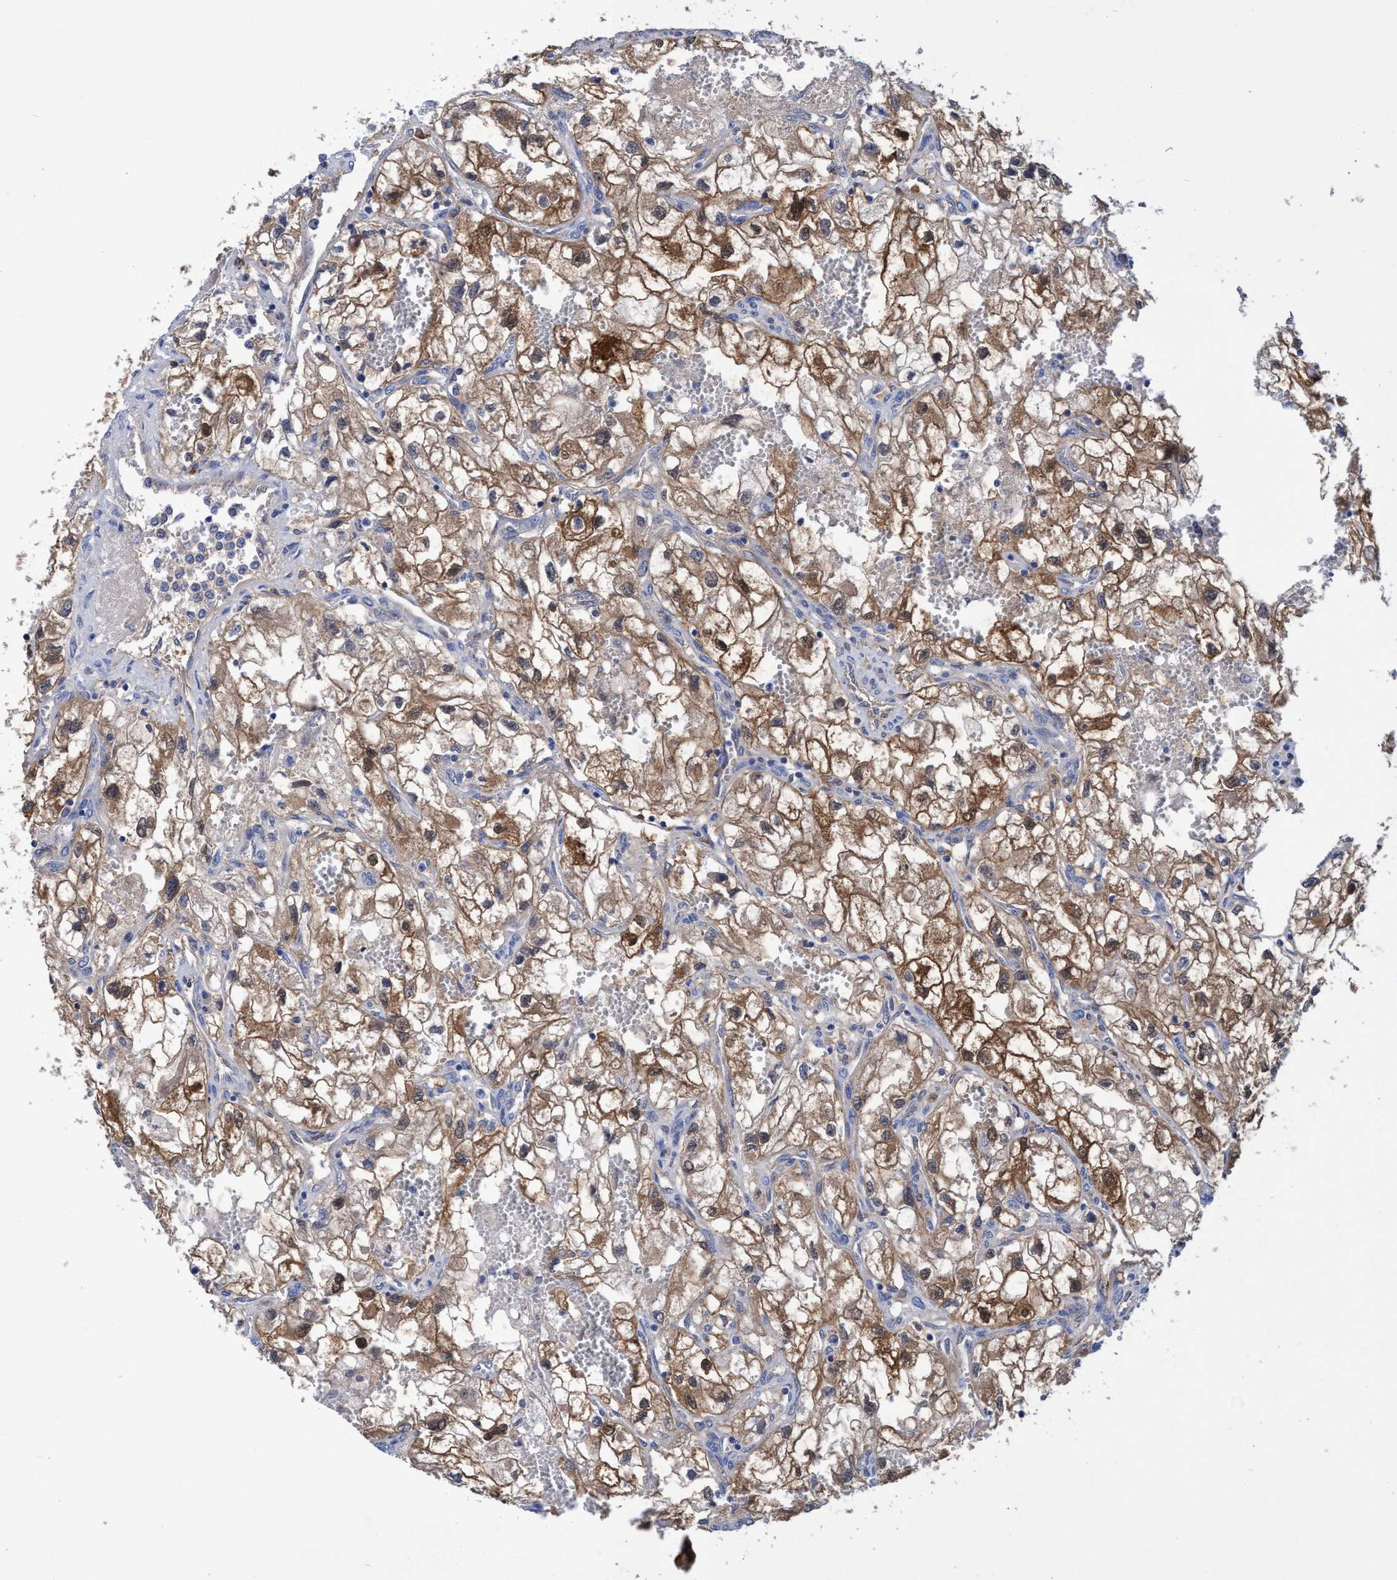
{"staining": {"intensity": "strong", "quantity": ">75%", "location": "cytoplasmic/membranous"}, "tissue": "renal cancer", "cell_type": "Tumor cells", "image_type": "cancer", "snomed": [{"axis": "morphology", "description": "Adenocarcinoma, NOS"}, {"axis": "topography", "description": "Kidney"}], "caption": "Tumor cells display high levels of strong cytoplasmic/membranous positivity in about >75% of cells in human renal cancer (adenocarcinoma). (DAB IHC, brown staining for protein, blue staining for nuclei).", "gene": "PNPO", "patient": {"sex": "female", "age": 70}}